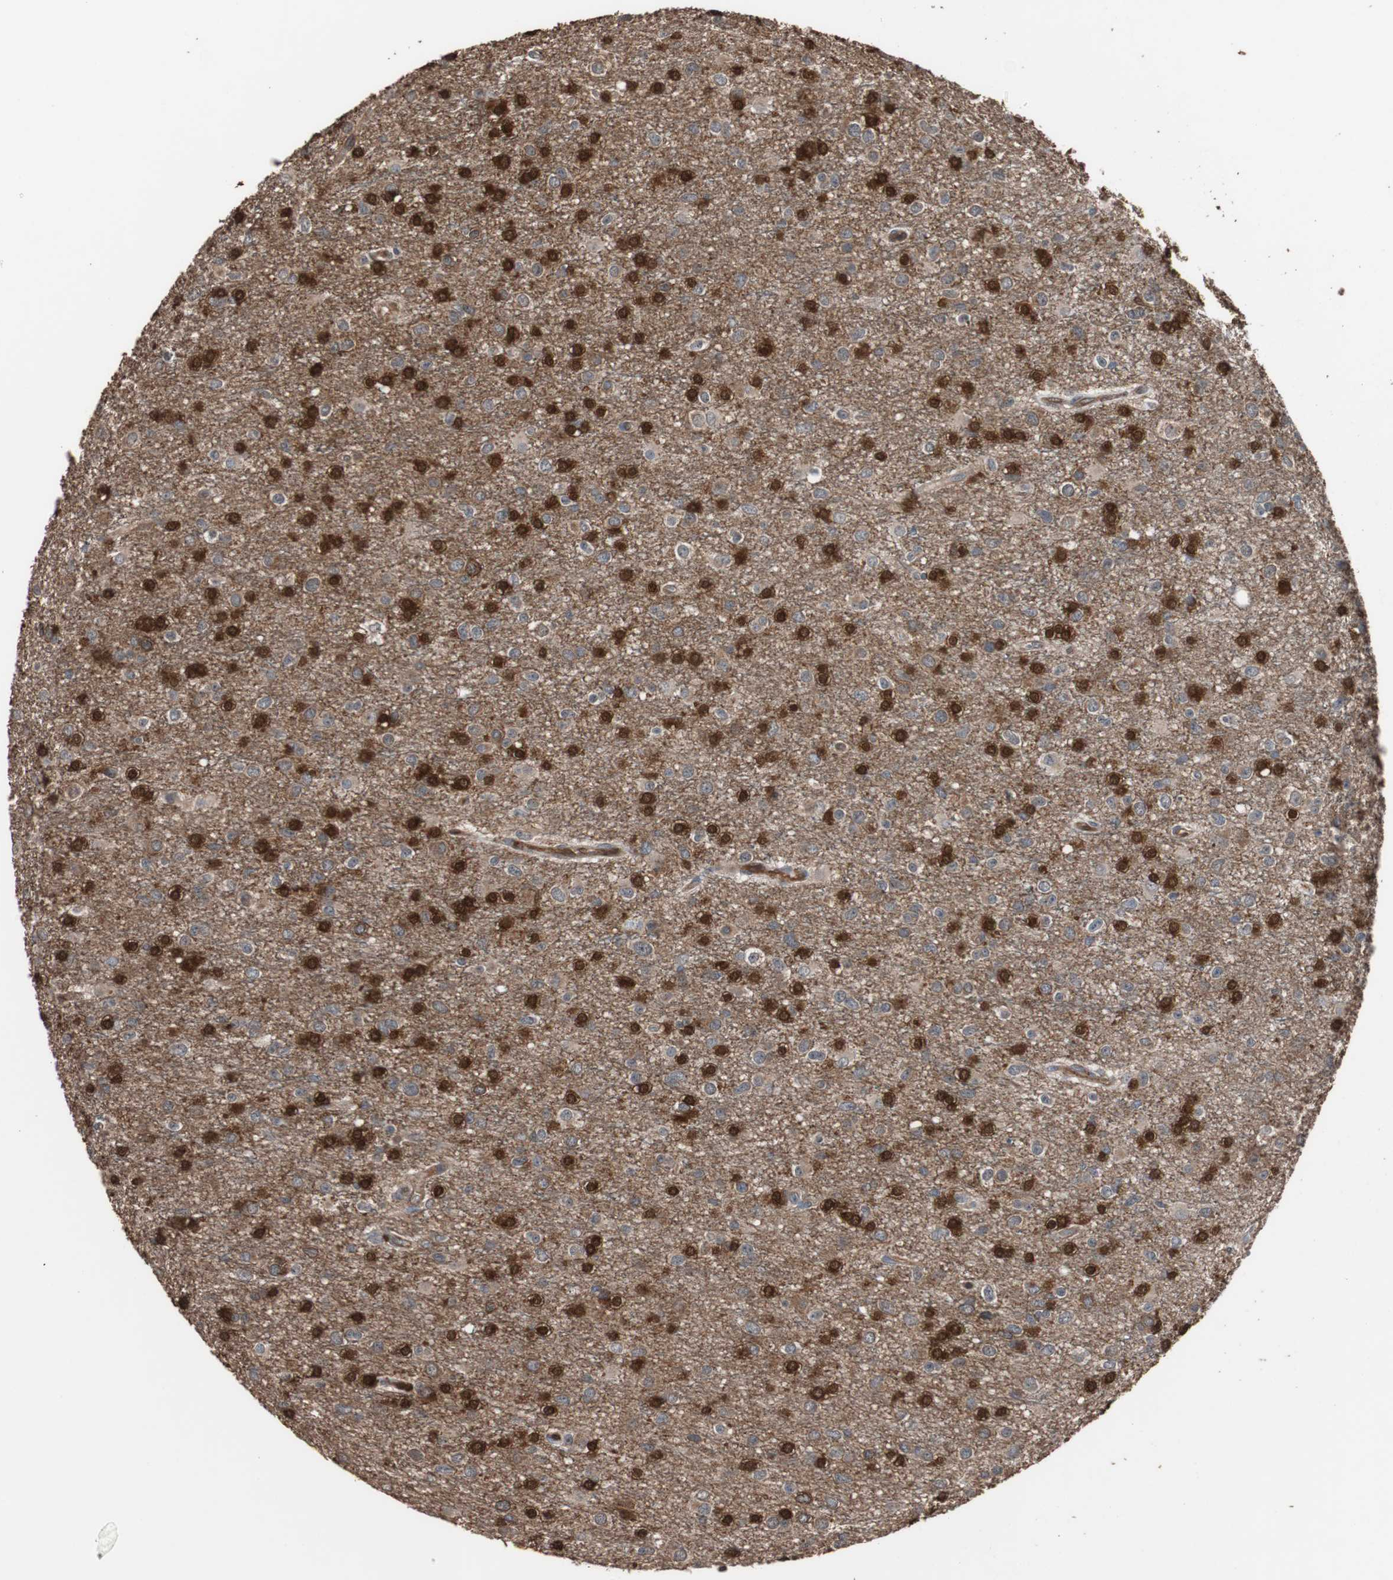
{"staining": {"intensity": "strong", "quantity": "25%-75%", "location": "cytoplasmic/membranous,nuclear"}, "tissue": "glioma", "cell_type": "Tumor cells", "image_type": "cancer", "snomed": [{"axis": "morphology", "description": "Glioma, malignant, Low grade"}, {"axis": "topography", "description": "Brain"}], "caption": "The photomicrograph displays staining of low-grade glioma (malignant), revealing strong cytoplasmic/membranous and nuclear protein positivity (brown color) within tumor cells.", "gene": "NDRG1", "patient": {"sex": "male", "age": 42}}